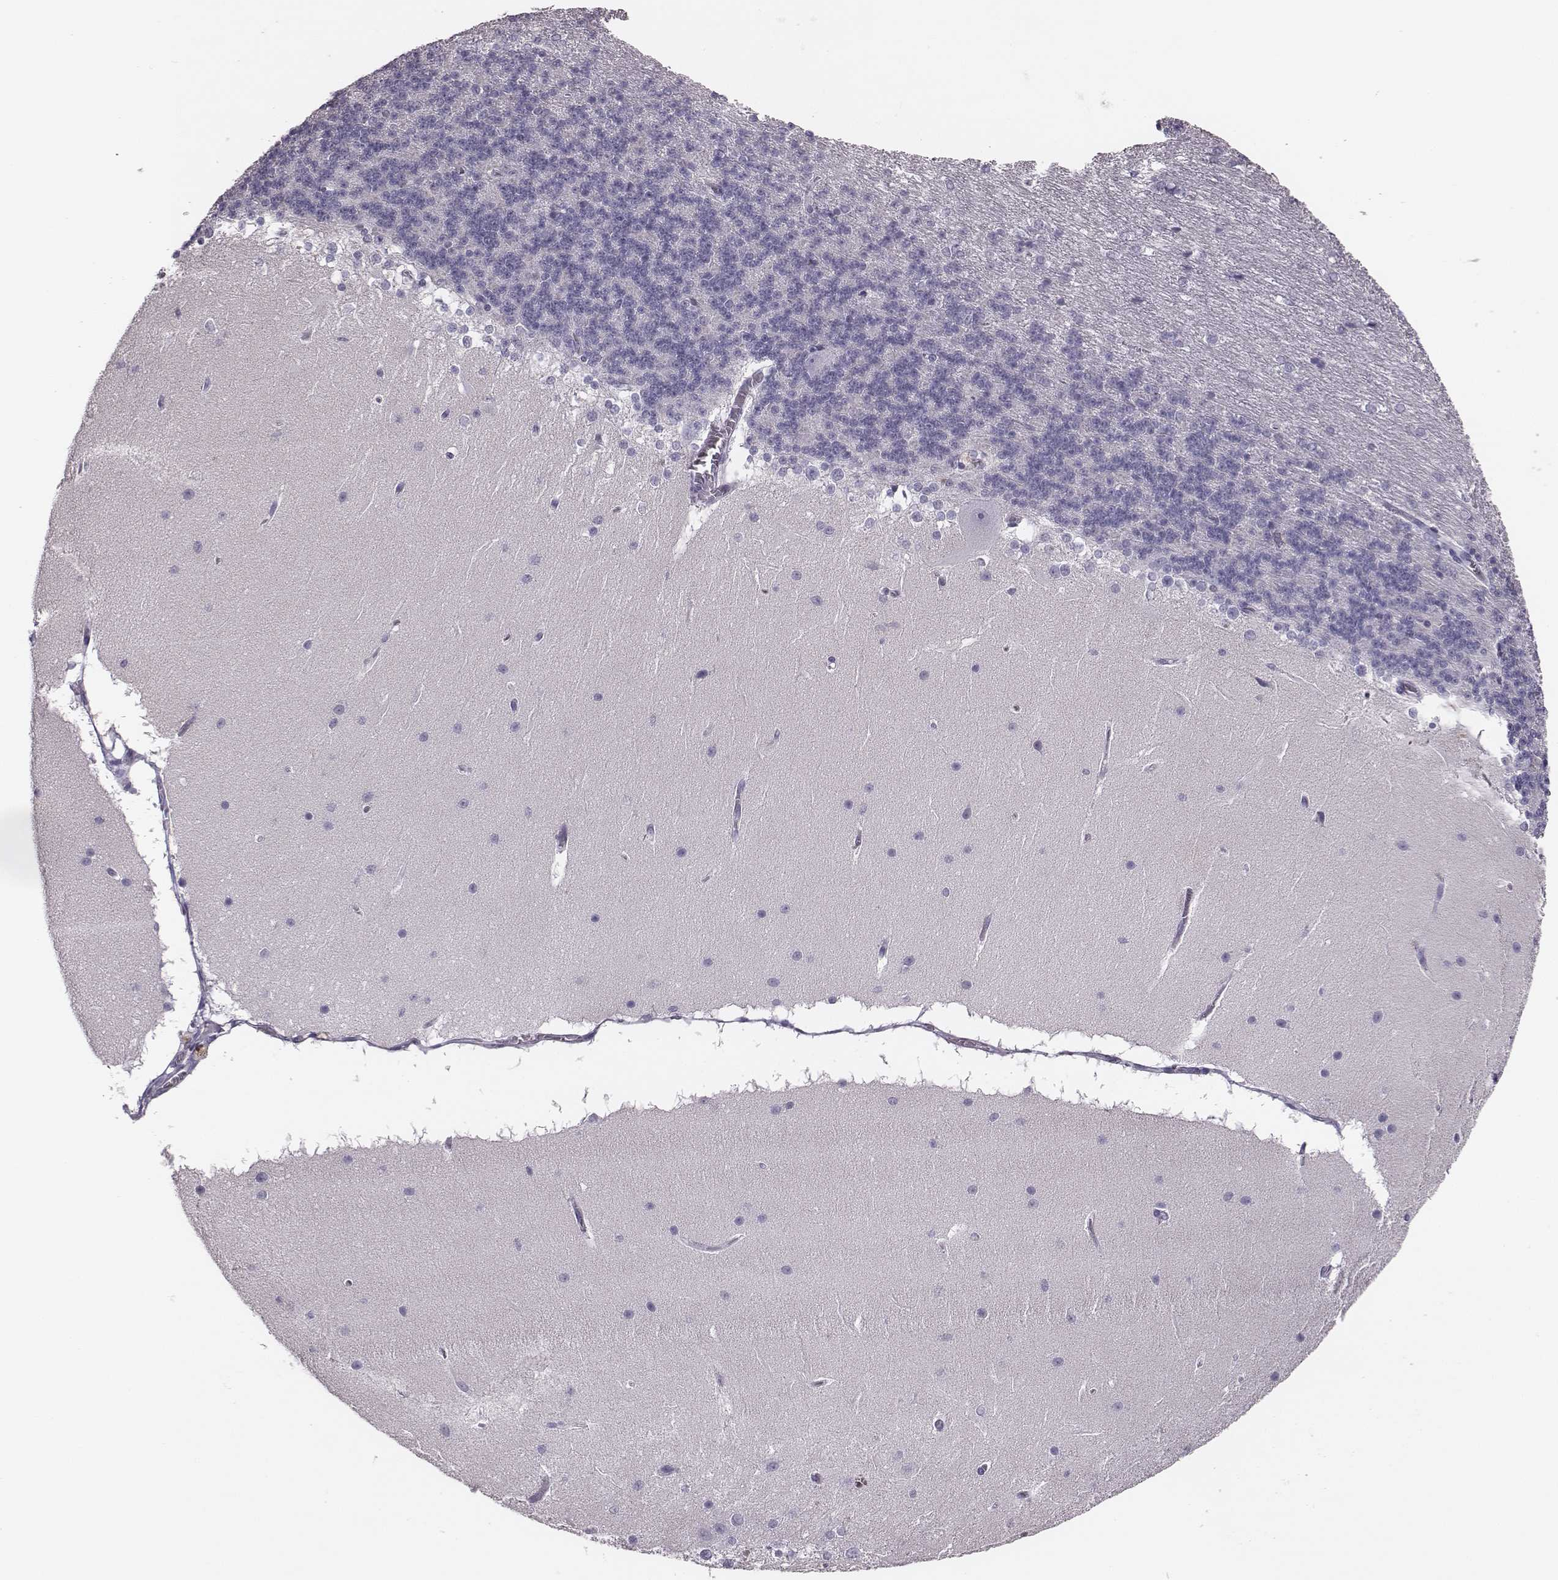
{"staining": {"intensity": "negative", "quantity": "none", "location": "none"}, "tissue": "cerebellum", "cell_type": "Cells in granular layer", "image_type": "normal", "snomed": [{"axis": "morphology", "description": "Normal tissue, NOS"}, {"axis": "topography", "description": "Cerebellum"}], "caption": "Cells in granular layer are negative for brown protein staining in normal cerebellum. (DAB (3,3'-diaminobenzidine) immunohistochemistry (IHC) visualized using brightfield microscopy, high magnification).", "gene": "CSH1", "patient": {"sex": "female", "age": 19}}